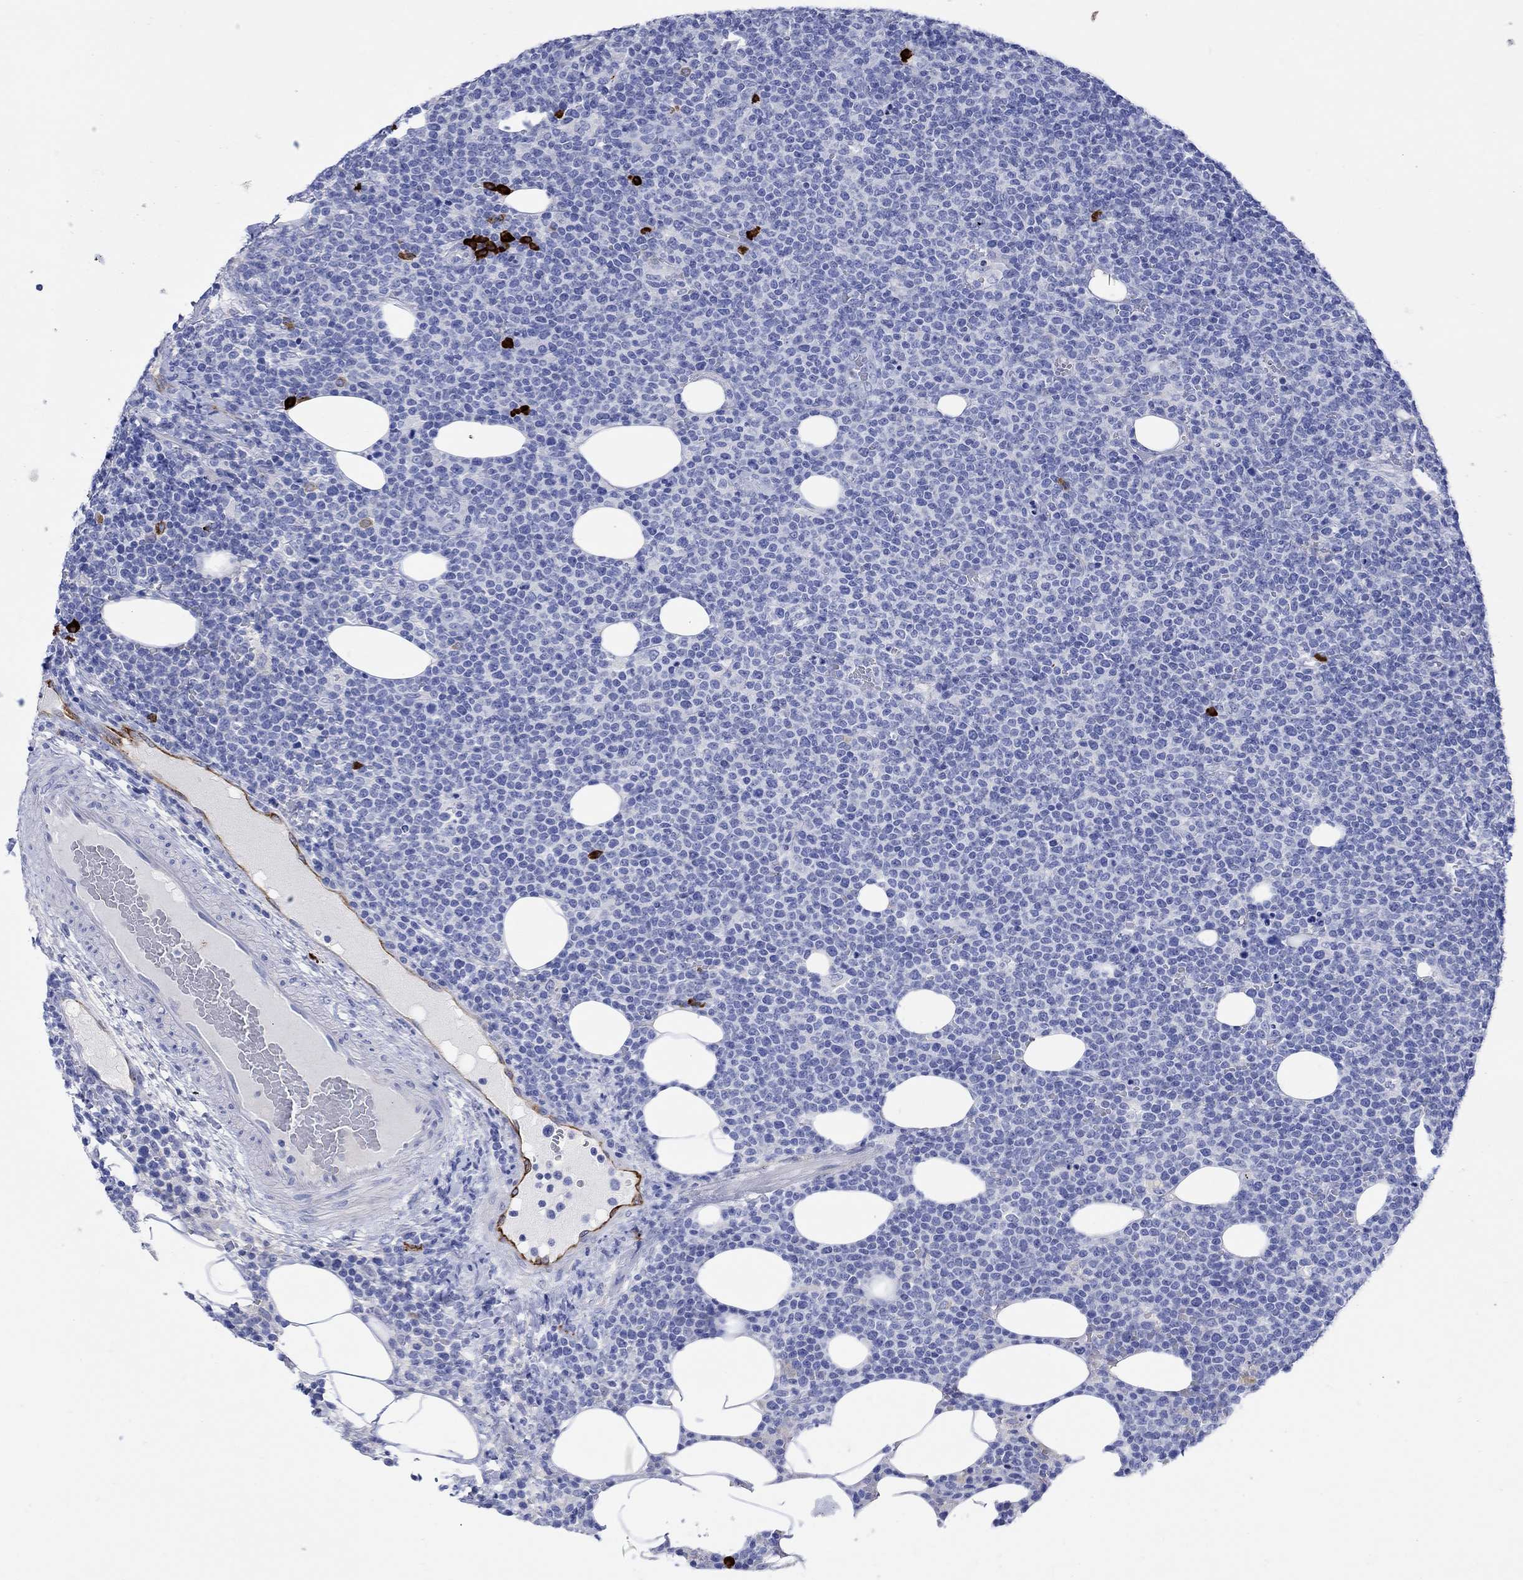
{"staining": {"intensity": "negative", "quantity": "none", "location": "none"}, "tissue": "lymphoma", "cell_type": "Tumor cells", "image_type": "cancer", "snomed": [{"axis": "morphology", "description": "Malignant lymphoma, non-Hodgkin's type, High grade"}, {"axis": "topography", "description": "Lymph node"}], "caption": "Histopathology image shows no protein expression in tumor cells of malignant lymphoma, non-Hodgkin's type (high-grade) tissue.", "gene": "P2RY6", "patient": {"sex": "male", "age": 61}}